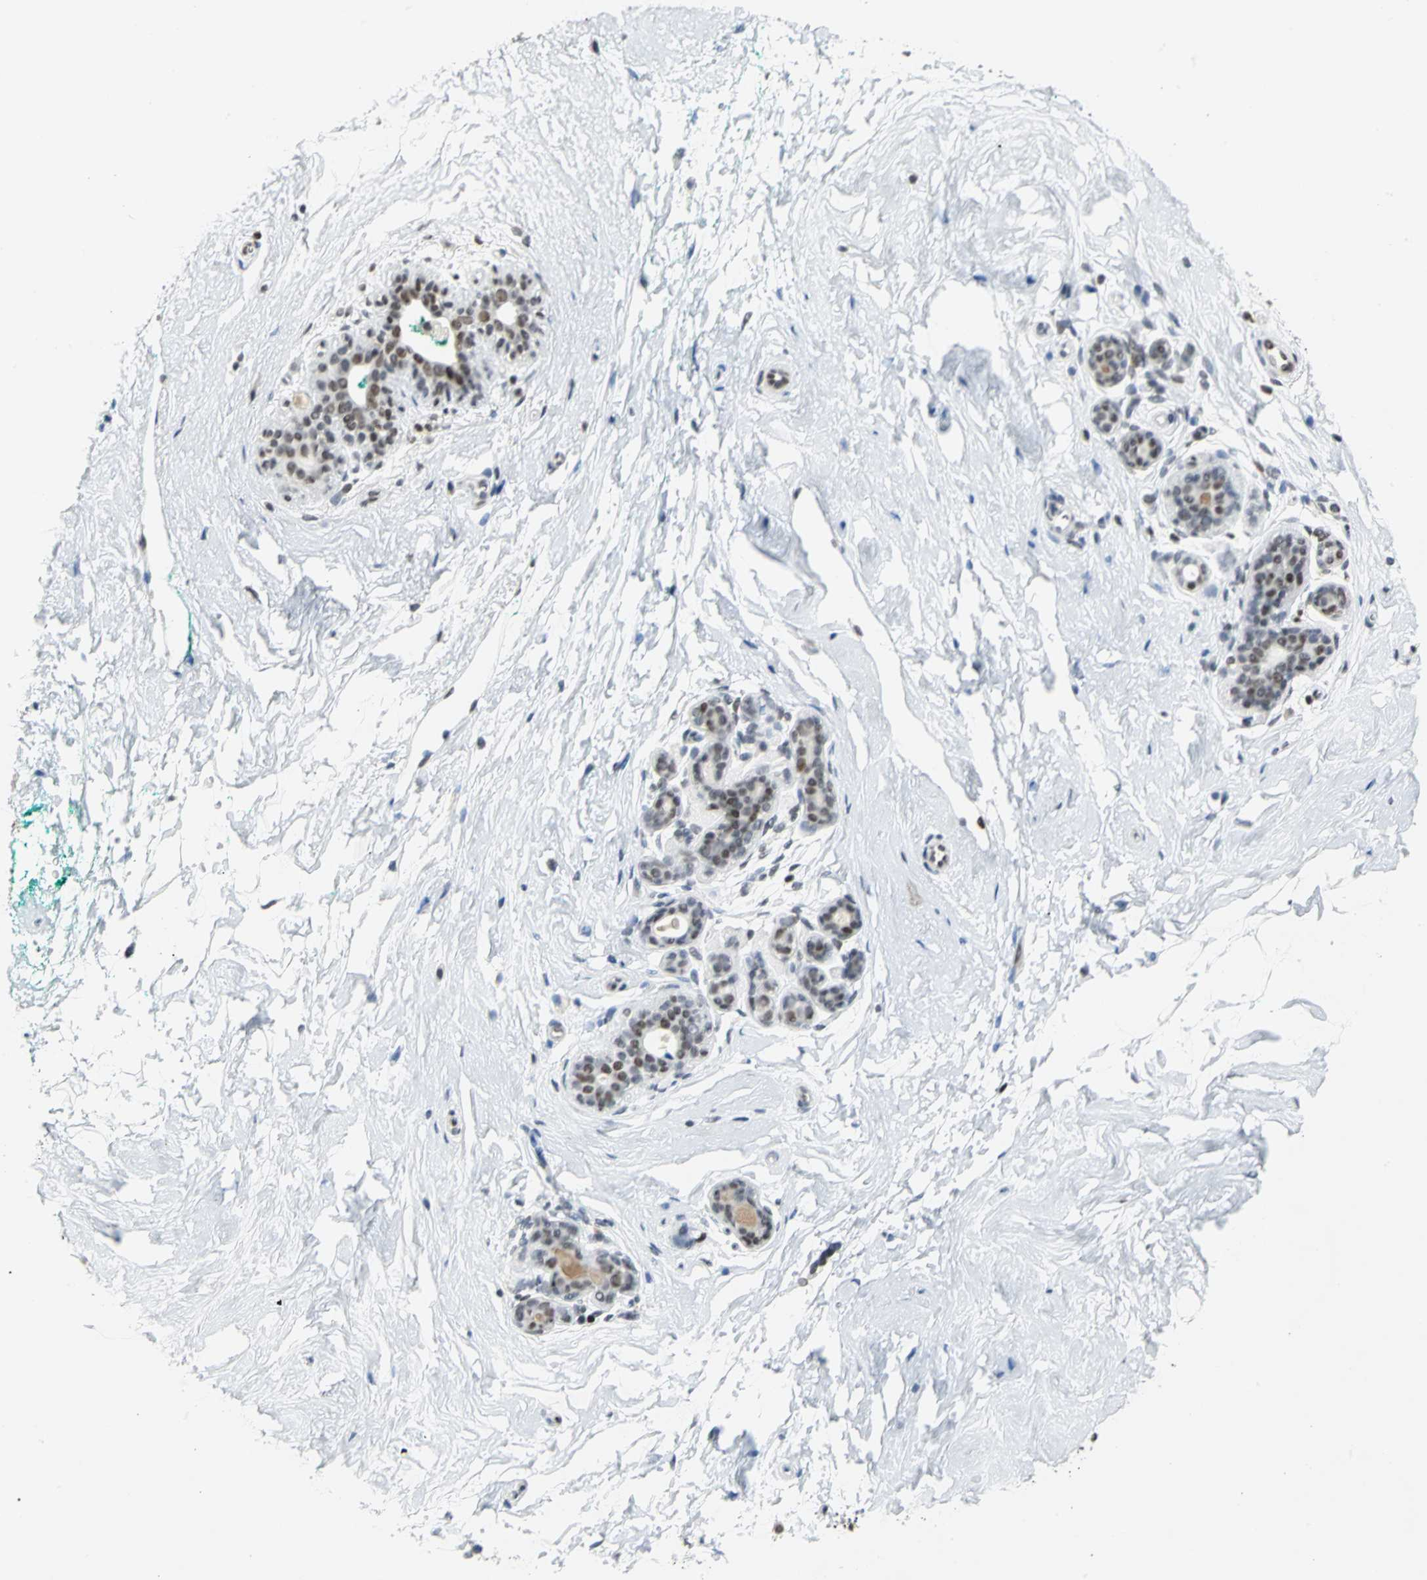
{"staining": {"intensity": "negative", "quantity": "none", "location": "none"}, "tissue": "breast", "cell_type": "Adipocytes", "image_type": "normal", "snomed": [{"axis": "morphology", "description": "Normal tissue, NOS"}, {"axis": "topography", "description": "Breast"}], "caption": "A histopathology image of breast stained for a protein reveals no brown staining in adipocytes. The staining is performed using DAB (3,3'-diaminobenzidine) brown chromogen with nuclei counter-stained in using hematoxylin.", "gene": "HNRNPD", "patient": {"sex": "female", "age": 52}}